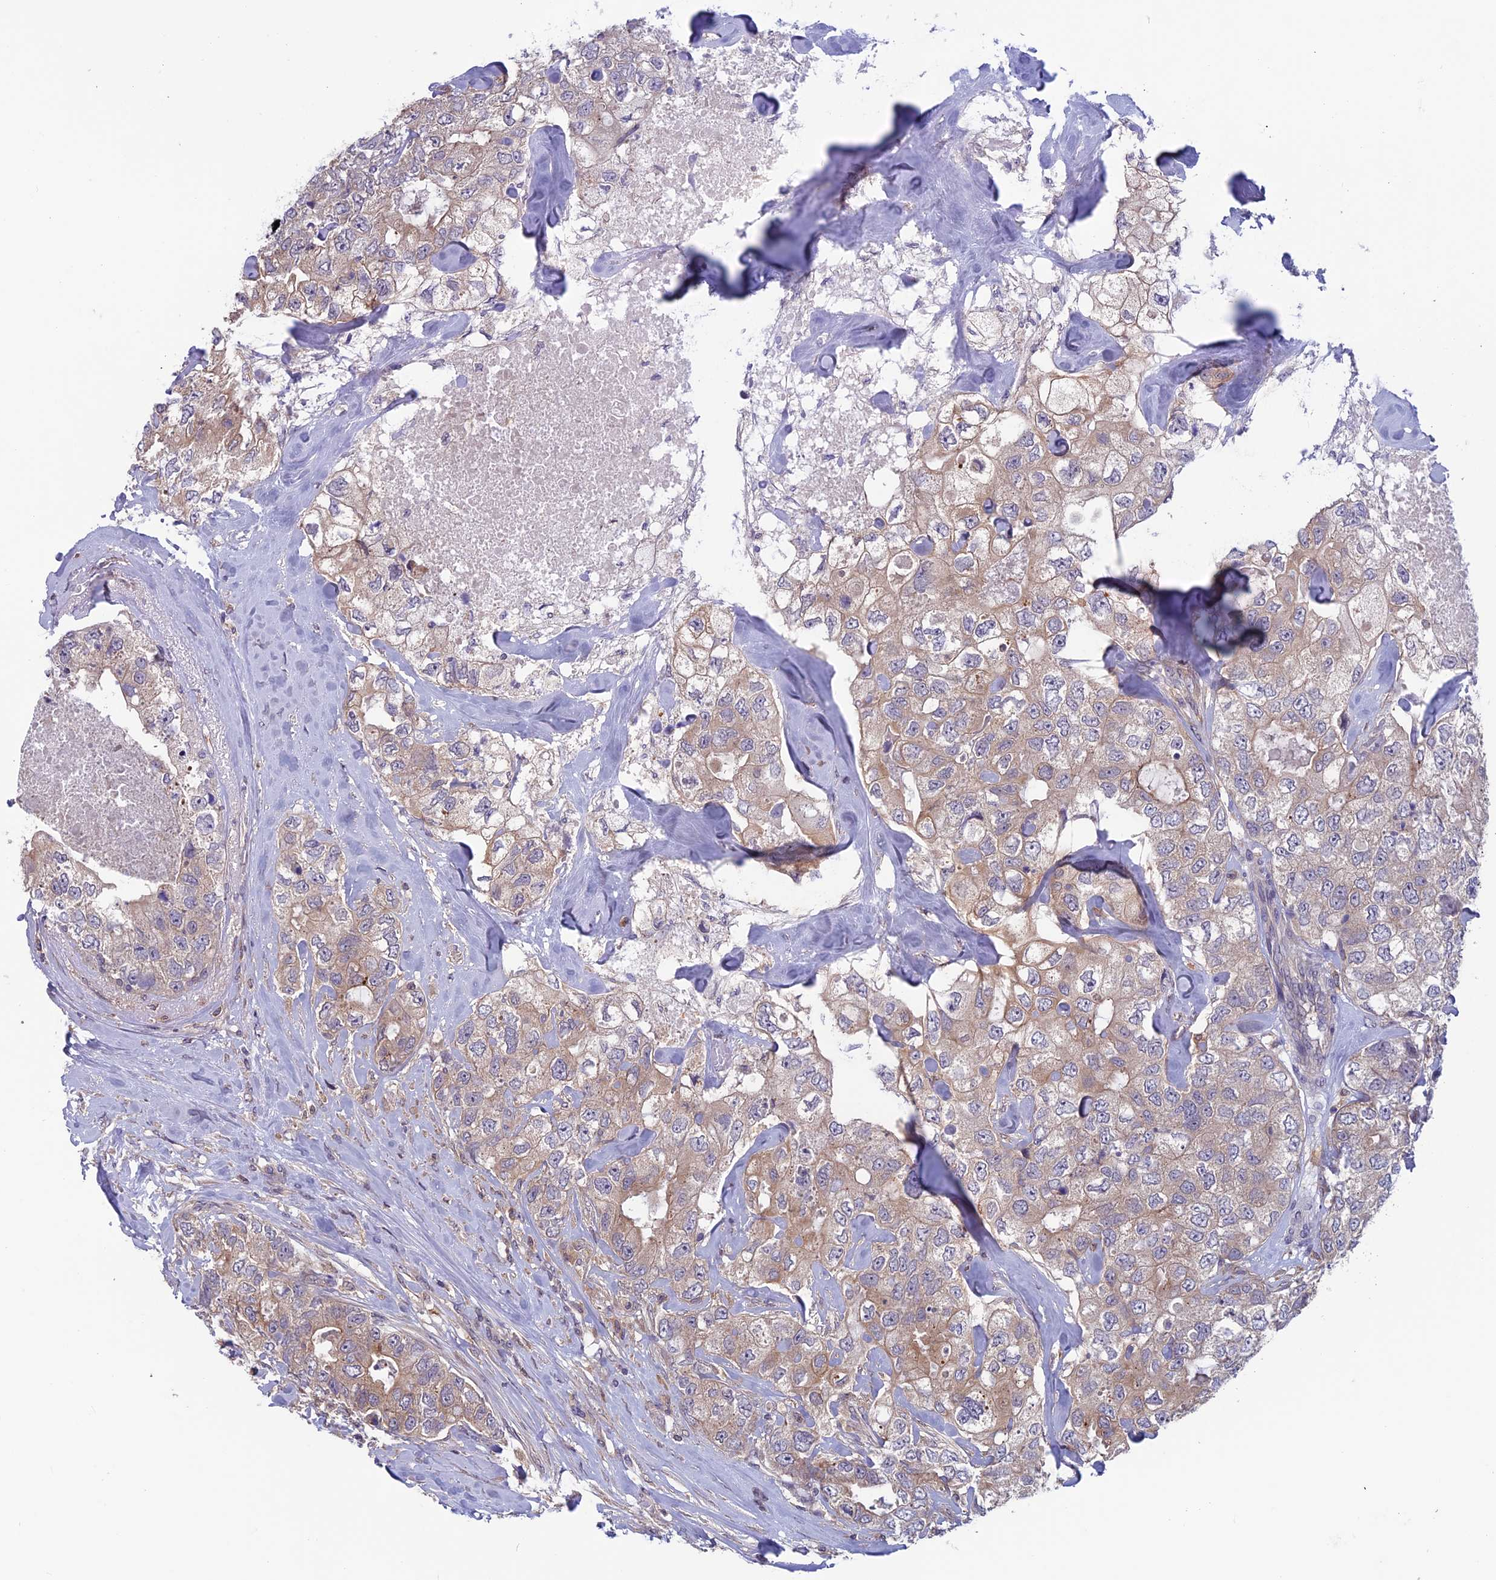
{"staining": {"intensity": "weak", "quantity": ">75%", "location": "cytoplasmic/membranous"}, "tissue": "breast cancer", "cell_type": "Tumor cells", "image_type": "cancer", "snomed": [{"axis": "morphology", "description": "Duct carcinoma"}, {"axis": "topography", "description": "Breast"}], "caption": "Brown immunohistochemical staining in breast cancer reveals weak cytoplasmic/membranous positivity in approximately >75% of tumor cells.", "gene": "MAST2", "patient": {"sex": "female", "age": 62}}